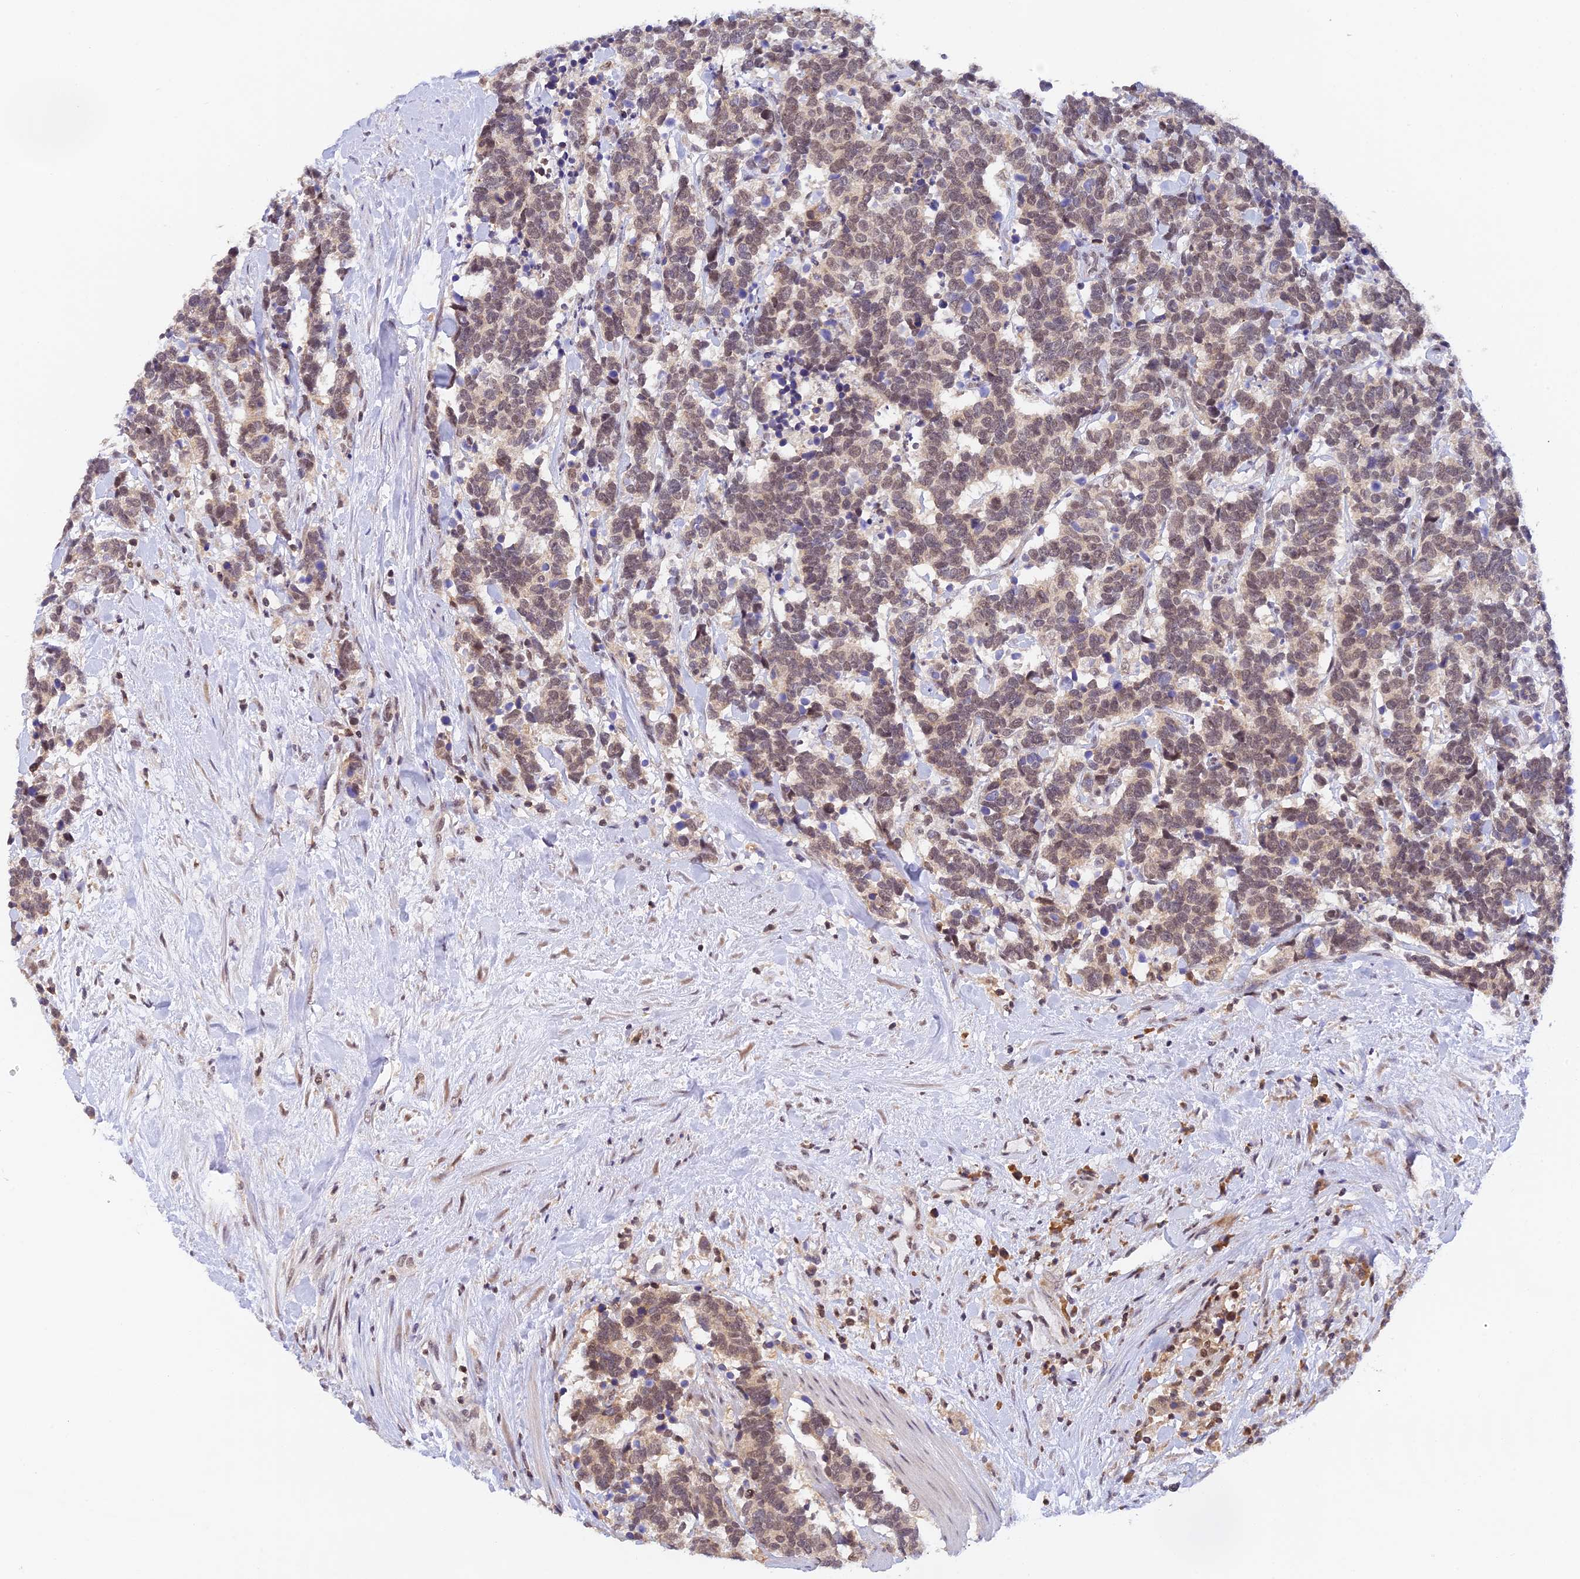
{"staining": {"intensity": "weak", "quantity": "25%-75%", "location": "nuclear"}, "tissue": "carcinoid", "cell_type": "Tumor cells", "image_type": "cancer", "snomed": [{"axis": "morphology", "description": "Carcinoma, NOS"}, {"axis": "morphology", "description": "Carcinoid, malignant, NOS"}, {"axis": "topography", "description": "Prostate"}], "caption": "About 25%-75% of tumor cells in human carcinoma show weak nuclear protein expression as visualized by brown immunohistochemical staining.", "gene": "PEX16", "patient": {"sex": "male", "age": 57}}